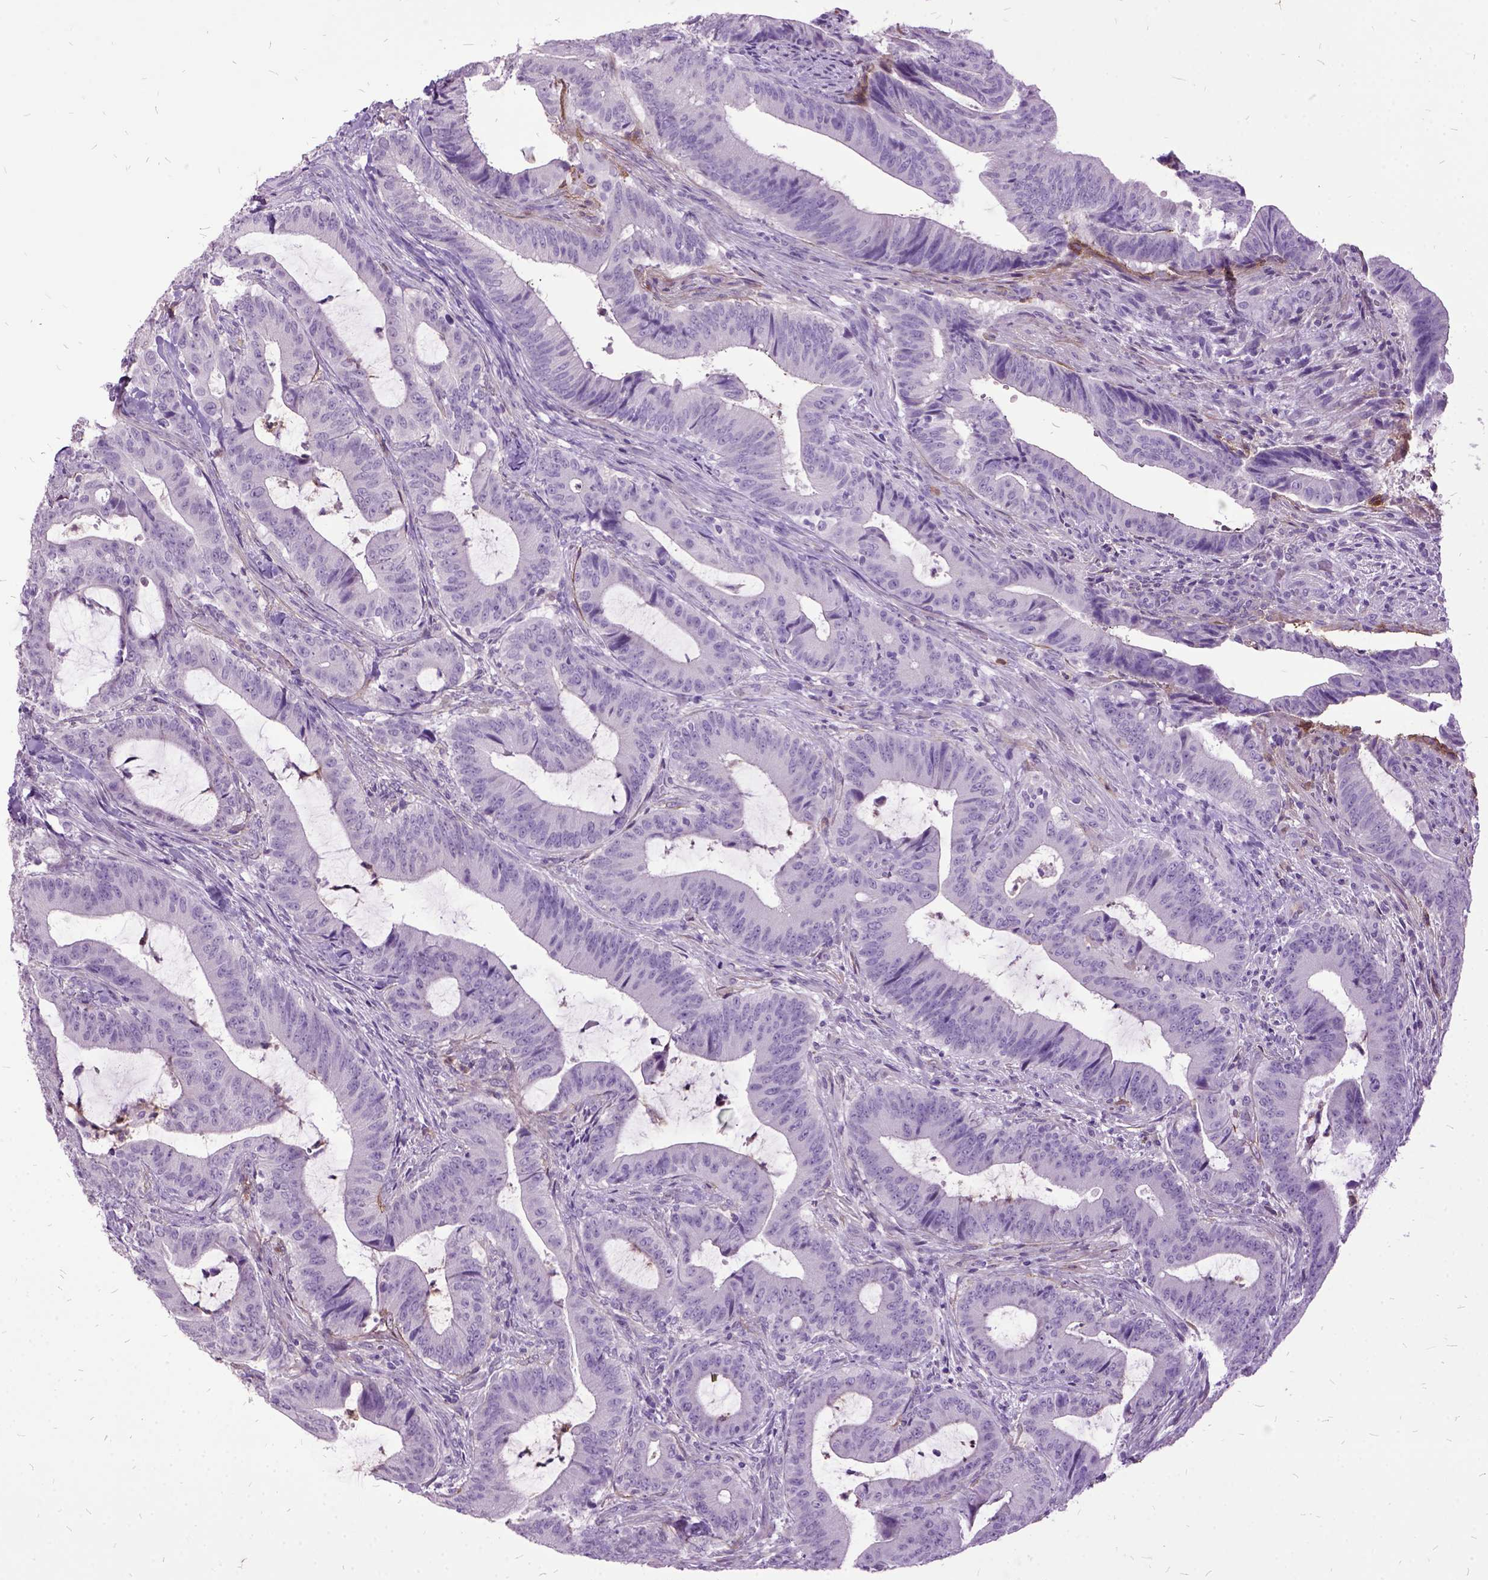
{"staining": {"intensity": "negative", "quantity": "none", "location": "none"}, "tissue": "colorectal cancer", "cell_type": "Tumor cells", "image_type": "cancer", "snomed": [{"axis": "morphology", "description": "Adenocarcinoma, NOS"}, {"axis": "topography", "description": "Colon"}], "caption": "DAB immunohistochemical staining of human colorectal adenocarcinoma displays no significant positivity in tumor cells.", "gene": "MME", "patient": {"sex": "female", "age": 43}}